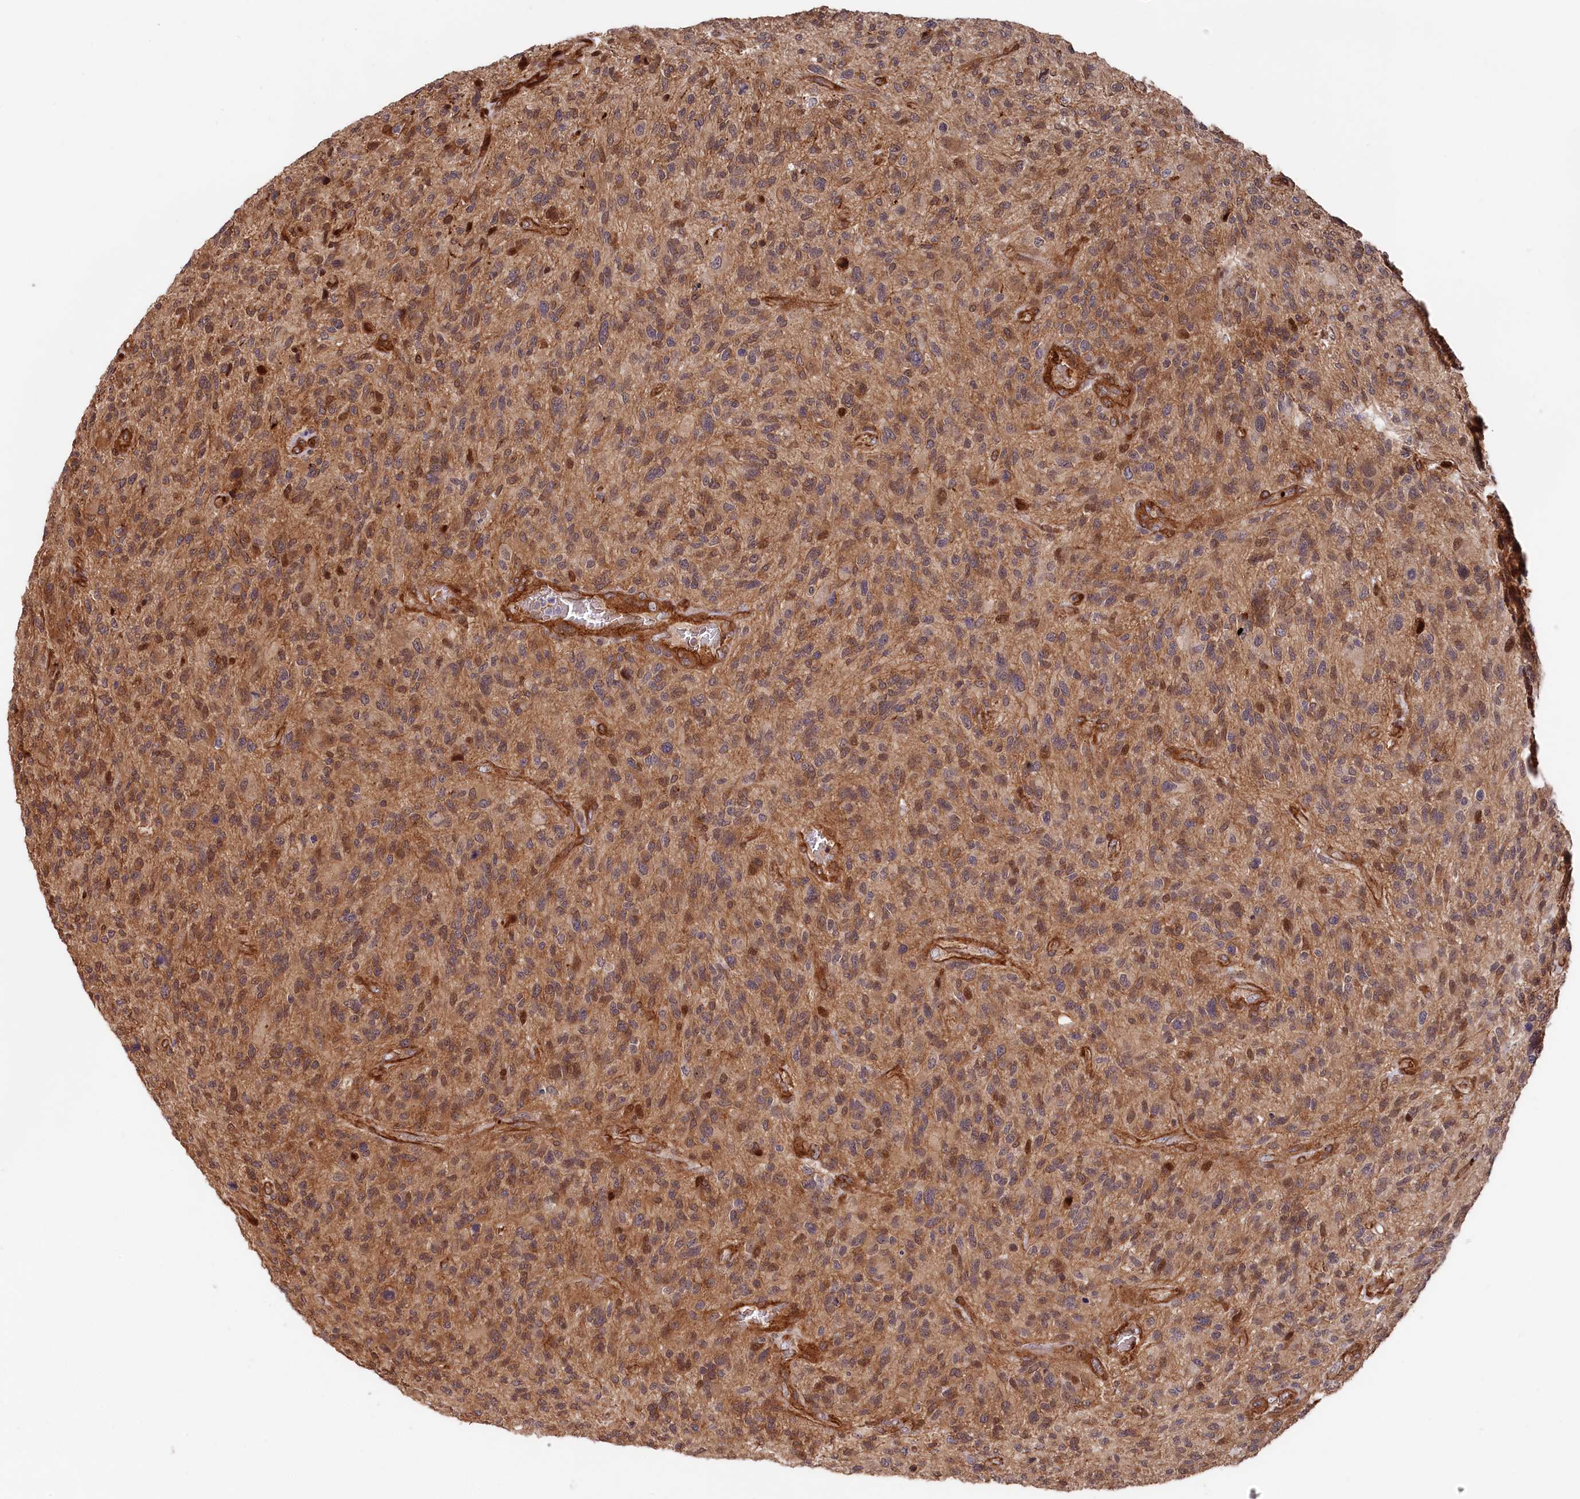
{"staining": {"intensity": "moderate", "quantity": "25%-75%", "location": "cytoplasmic/membranous"}, "tissue": "glioma", "cell_type": "Tumor cells", "image_type": "cancer", "snomed": [{"axis": "morphology", "description": "Glioma, malignant, High grade"}, {"axis": "topography", "description": "Brain"}], "caption": "Immunohistochemical staining of glioma shows moderate cytoplasmic/membranous protein staining in about 25%-75% of tumor cells.", "gene": "TNKS1BP1", "patient": {"sex": "male", "age": 47}}